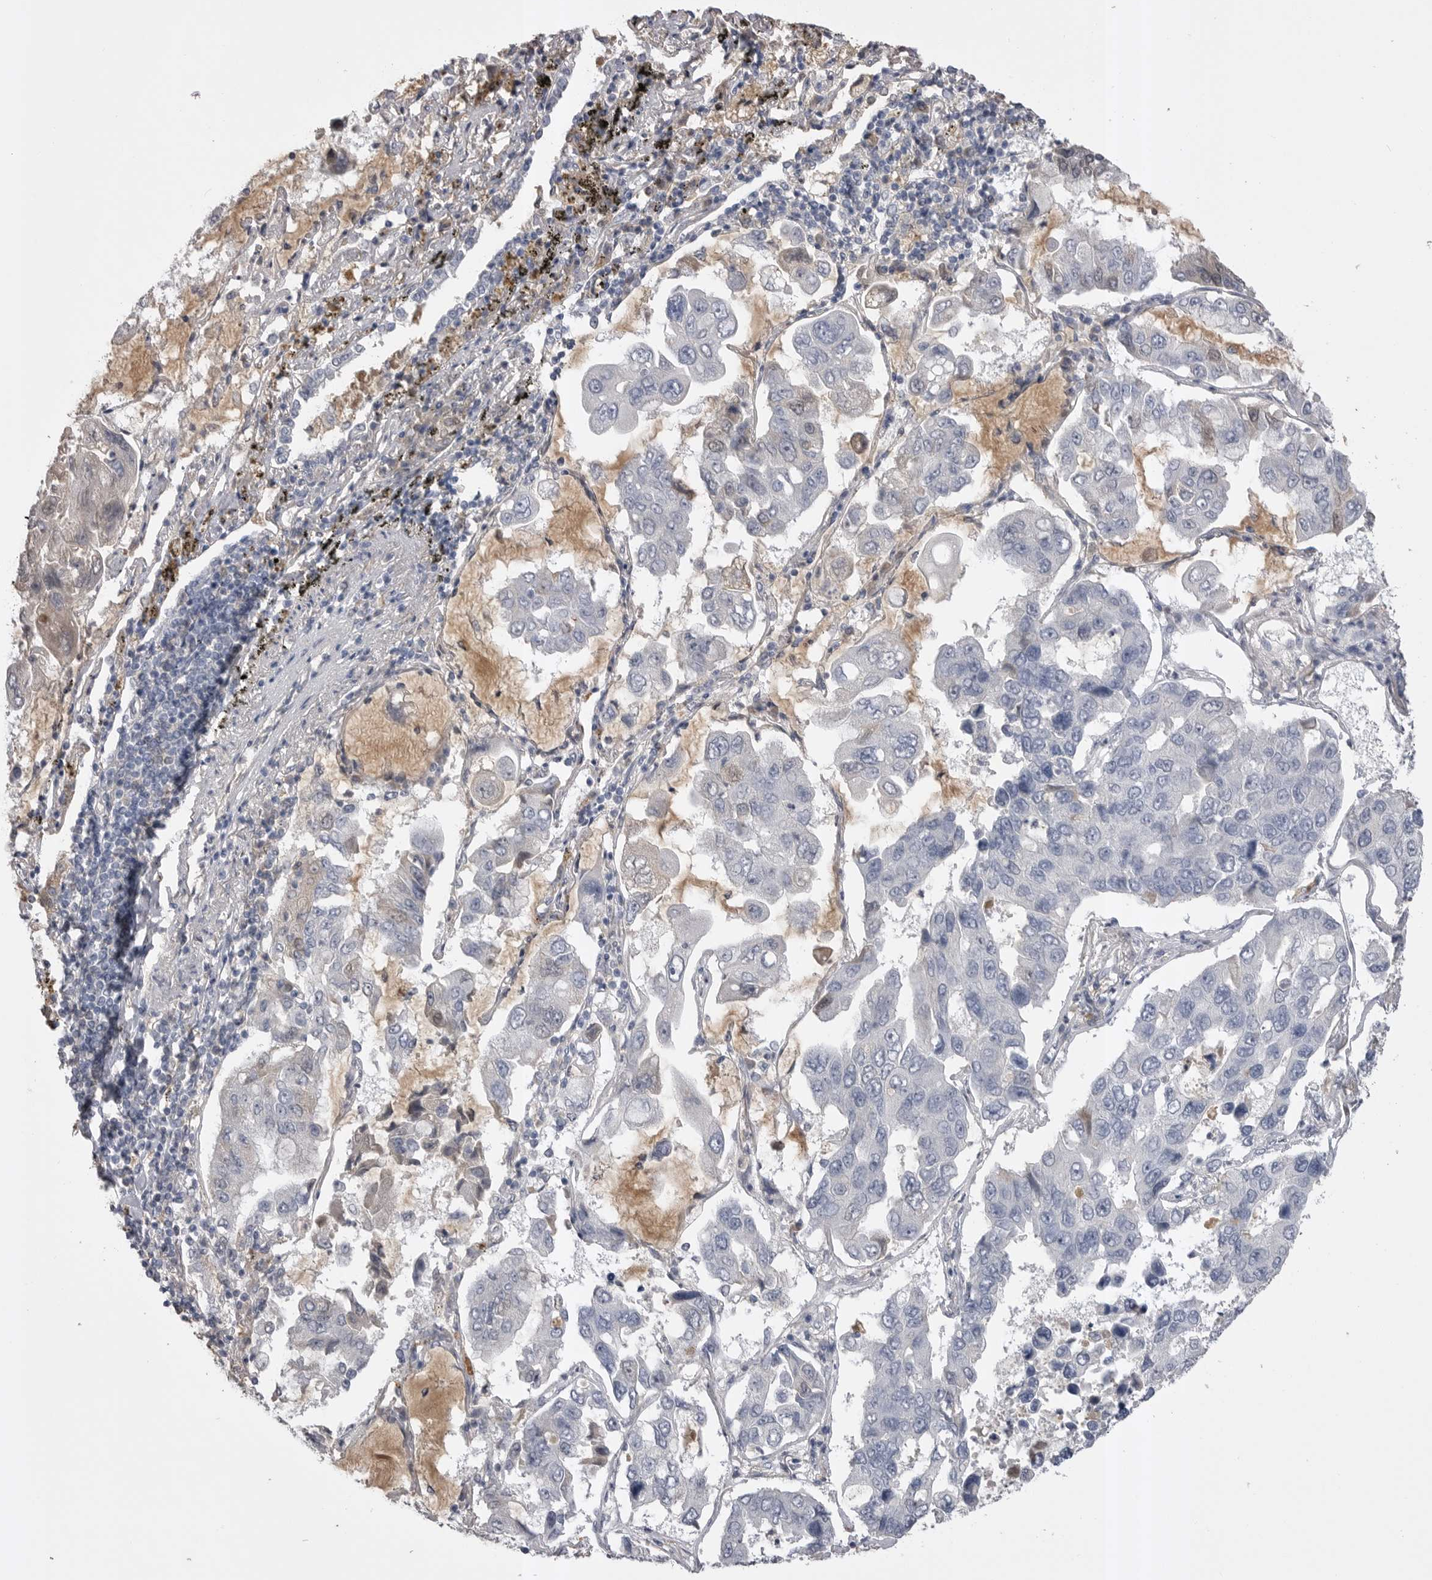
{"staining": {"intensity": "negative", "quantity": "none", "location": "none"}, "tissue": "lung cancer", "cell_type": "Tumor cells", "image_type": "cancer", "snomed": [{"axis": "morphology", "description": "Adenocarcinoma, NOS"}, {"axis": "topography", "description": "Lung"}], "caption": "An immunohistochemistry histopathology image of lung cancer is shown. There is no staining in tumor cells of lung cancer.", "gene": "AHSG", "patient": {"sex": "male", "age": 64}}